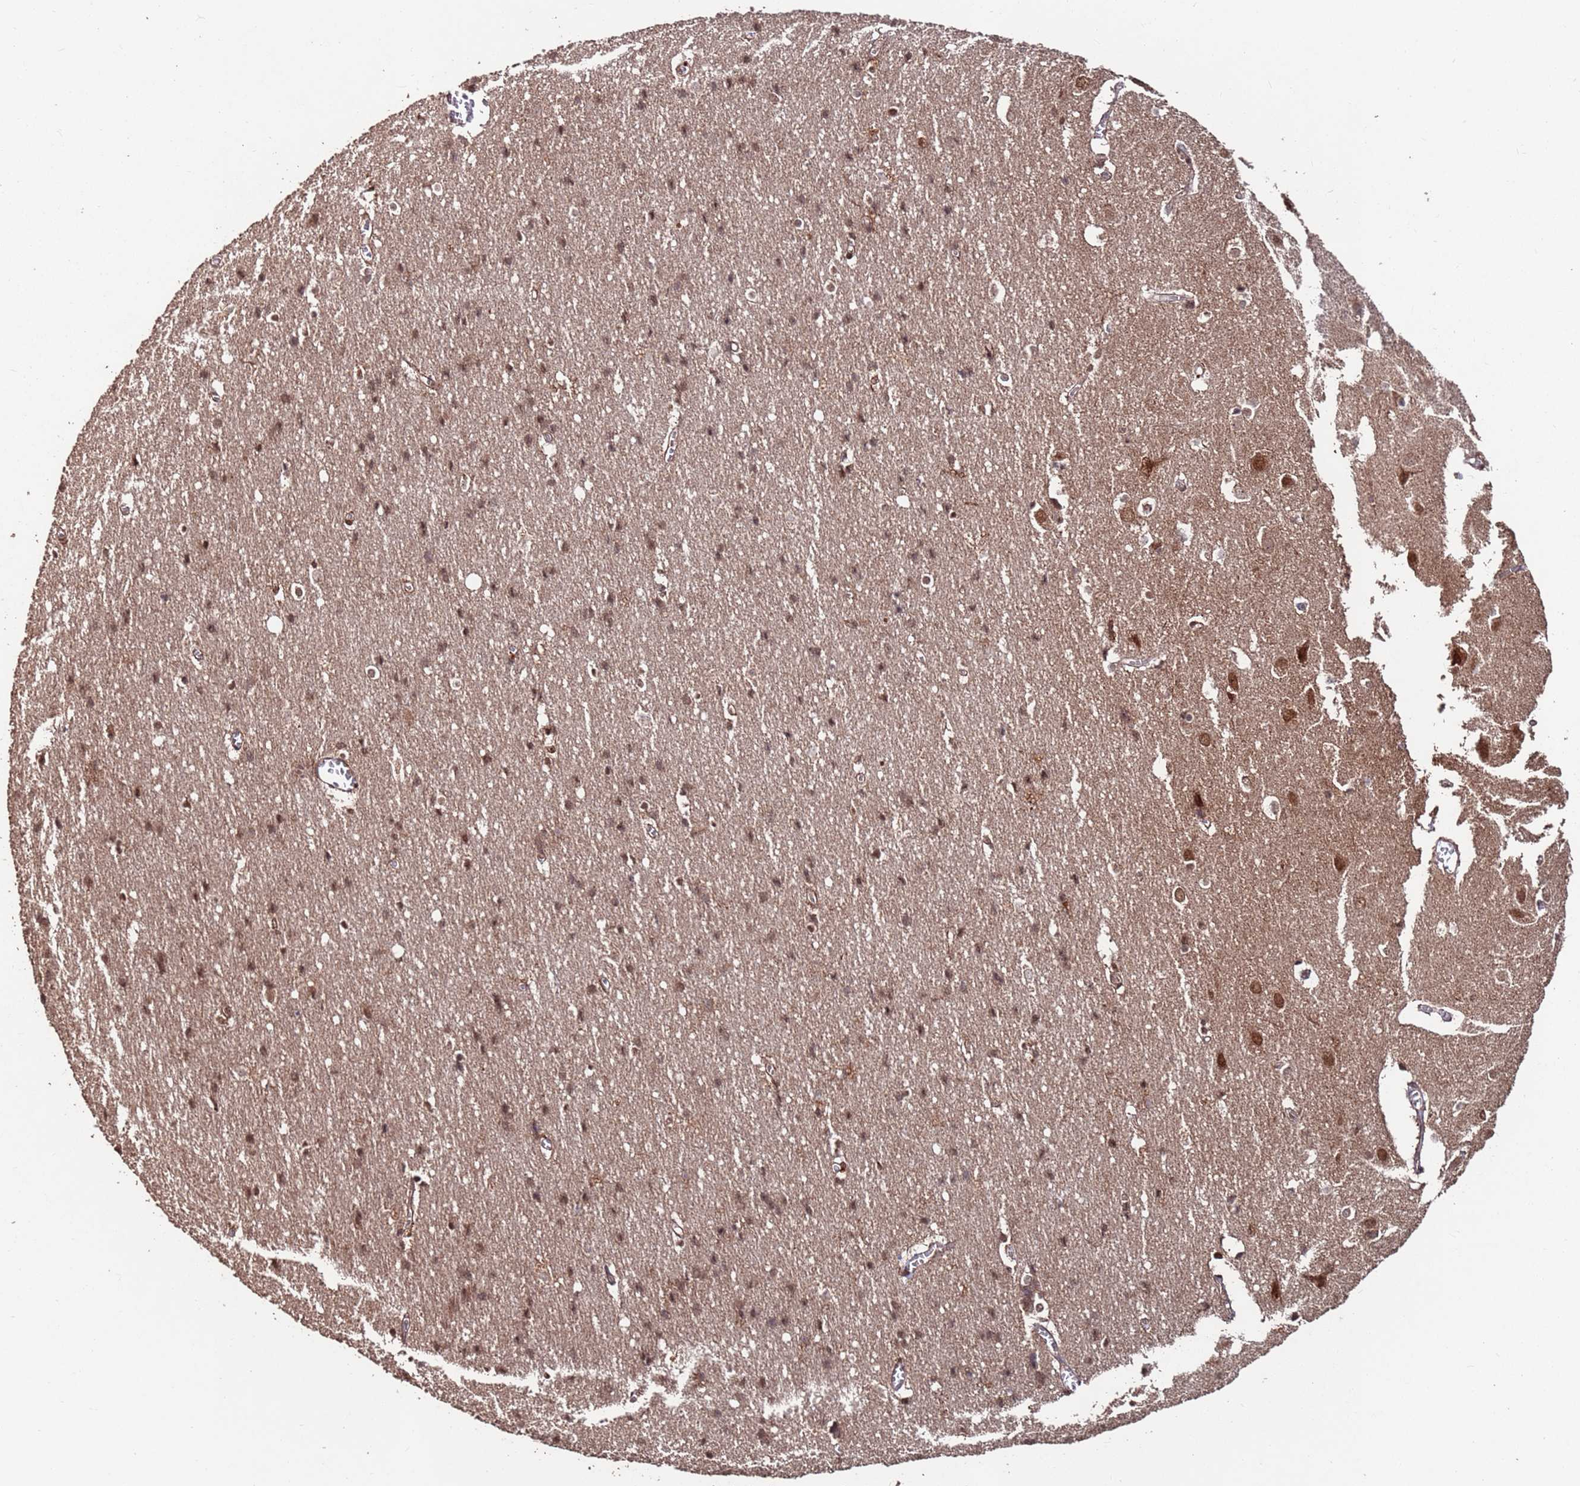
{"staining": {"intensity": "moderate", "quantity": "25%-75%", "location": "cytoplasmic/membranous,nuclear"}, "tissue": "cerebral cortex", "cell_type": "Endothelial cells", "image_type": "normal", "snomed": [{"axis": "morphology", "description": "Normal tissue, NOS"}, {"axis": "topography", "description": "Cerebral cortex"}], "caption": "Normal cerebral cortex displays moderate cytoplasmic/membranous,nuclear staining in about 25%-75% of endothelial cells.", "gene": "PRR7", "patient": {"sex": "male", "age": 54}}